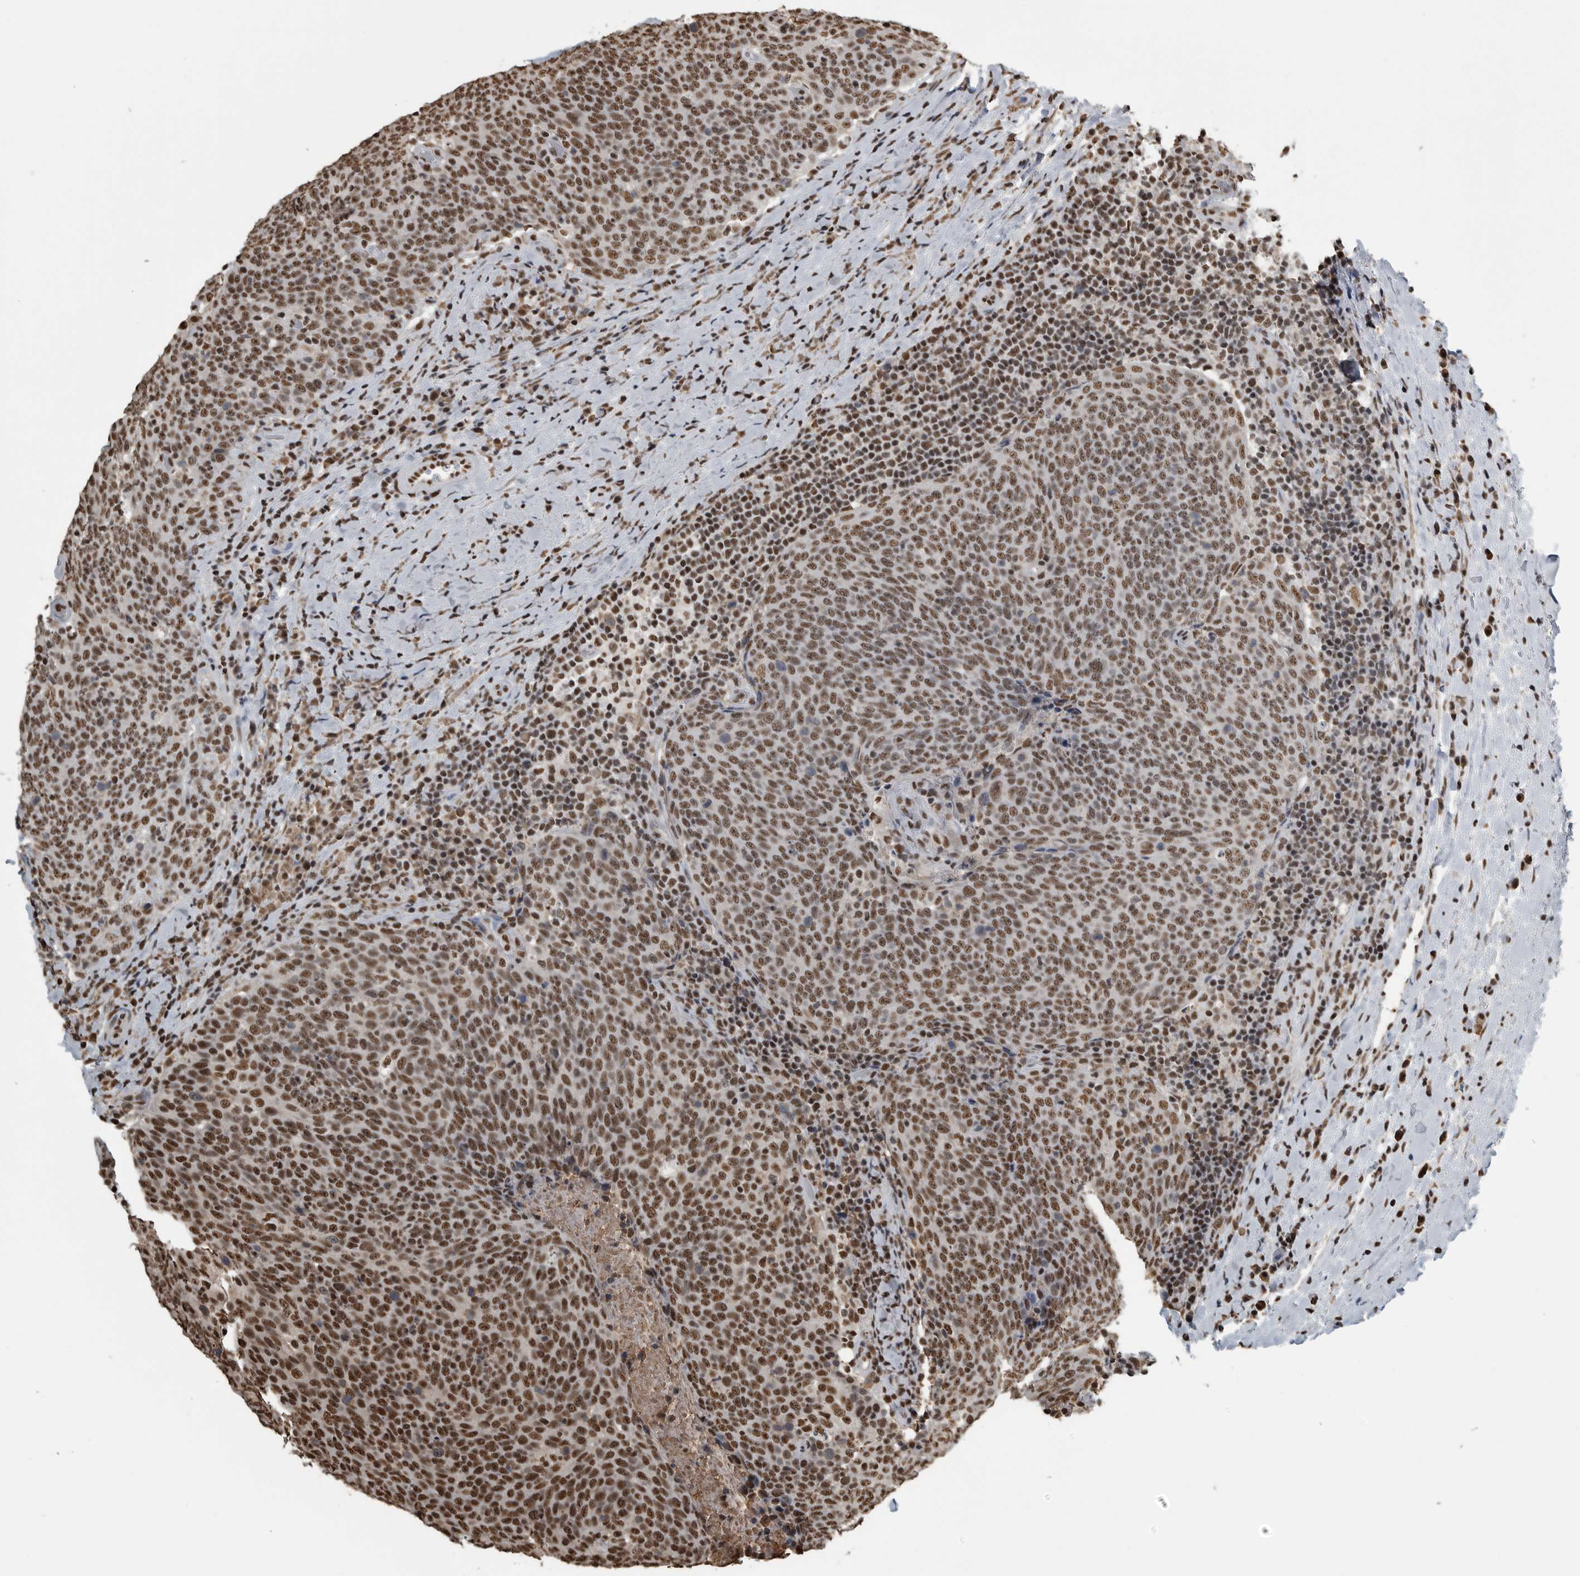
{"staining": {"intensity": "moderate", "quantity": ">75%", "location": "nuclear"}, "tissue": "head and neck cancer", "cell_type": "Tumor cells", "image_type": "cancer", "snomed": [{"axis": "morphology", "description": "Squamous cell carcinoma, NOS"}, {"axis": "morphology", "description": "Squamous cell carcinoma, metastatic, NOS"}, {"axis": "topography", "description": "Lymph node"}, {"axis": "topography", "description": "Head-Neck"}], "caption": "Squamous cell carcinoma (head and neck) stained with a brown dye displays moderate nuclear positive positivity in approximately >75% of tumor cells.", "gene": "TGS1", "patient": {"sex": "male", "age": 62}}